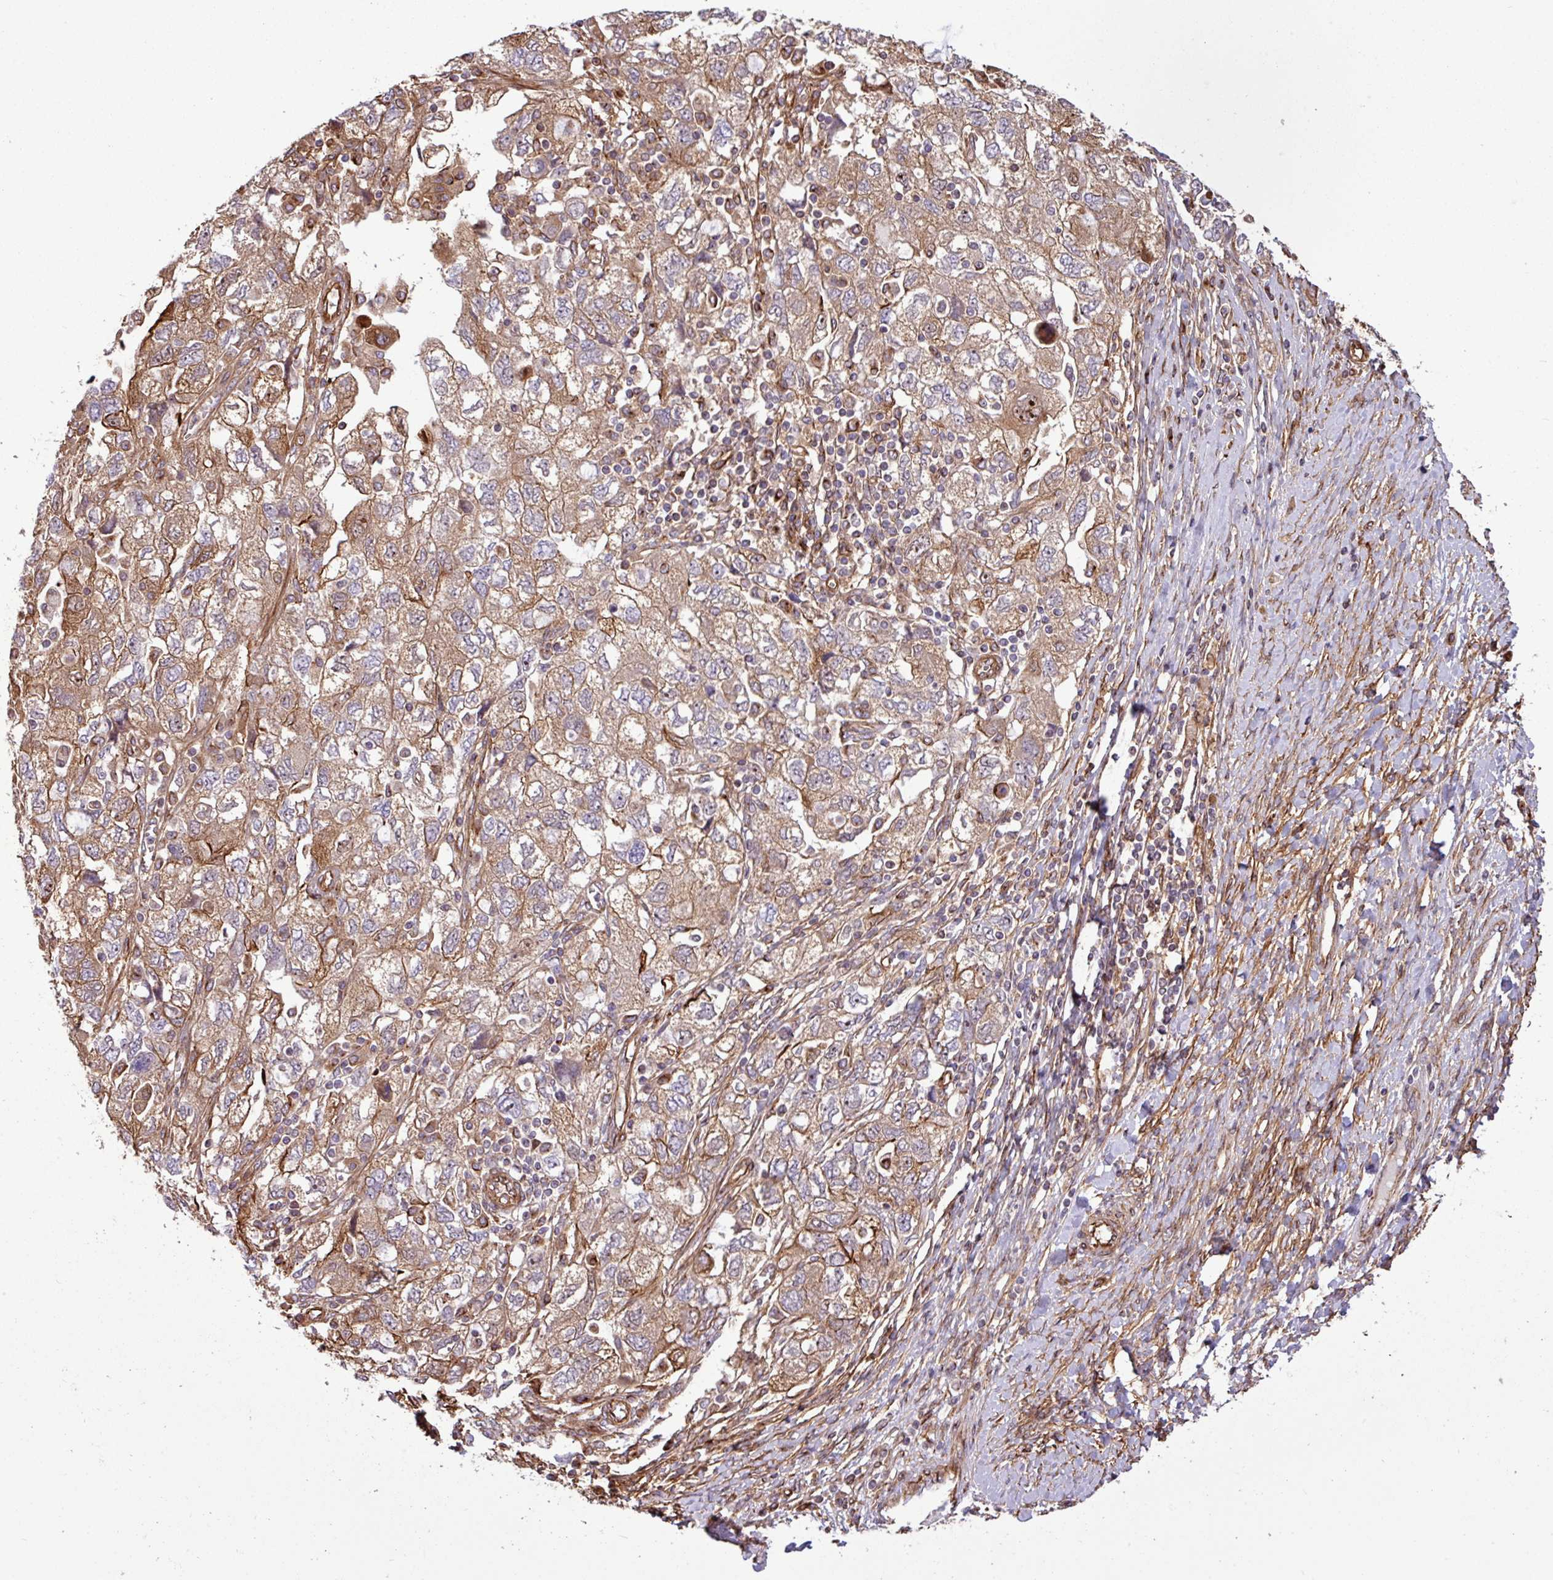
{"staining": {"intensity": "moderate", "quantity": ">75%", "location": "cytoplasmic/membranous"}, "tissue": "ovarian cancer", "cell_type": "Tumor cells", "image_type": "cancer", "snomed": [{"axis": "morphology", "description": "Carcinoma, NOS"}, {"axis": "morphology", "description": "Cystadenocarcinoma, serous, NOS"}, {"axis": "topography", "description": "Ovary"}], "caption": "Ovarian cancer stained for a protein exhibits moderate cytoplasmic/membranous positivity in tumor cells.", "gene": "ZNF300", "patient": {"sex": "female", "age": 69}}